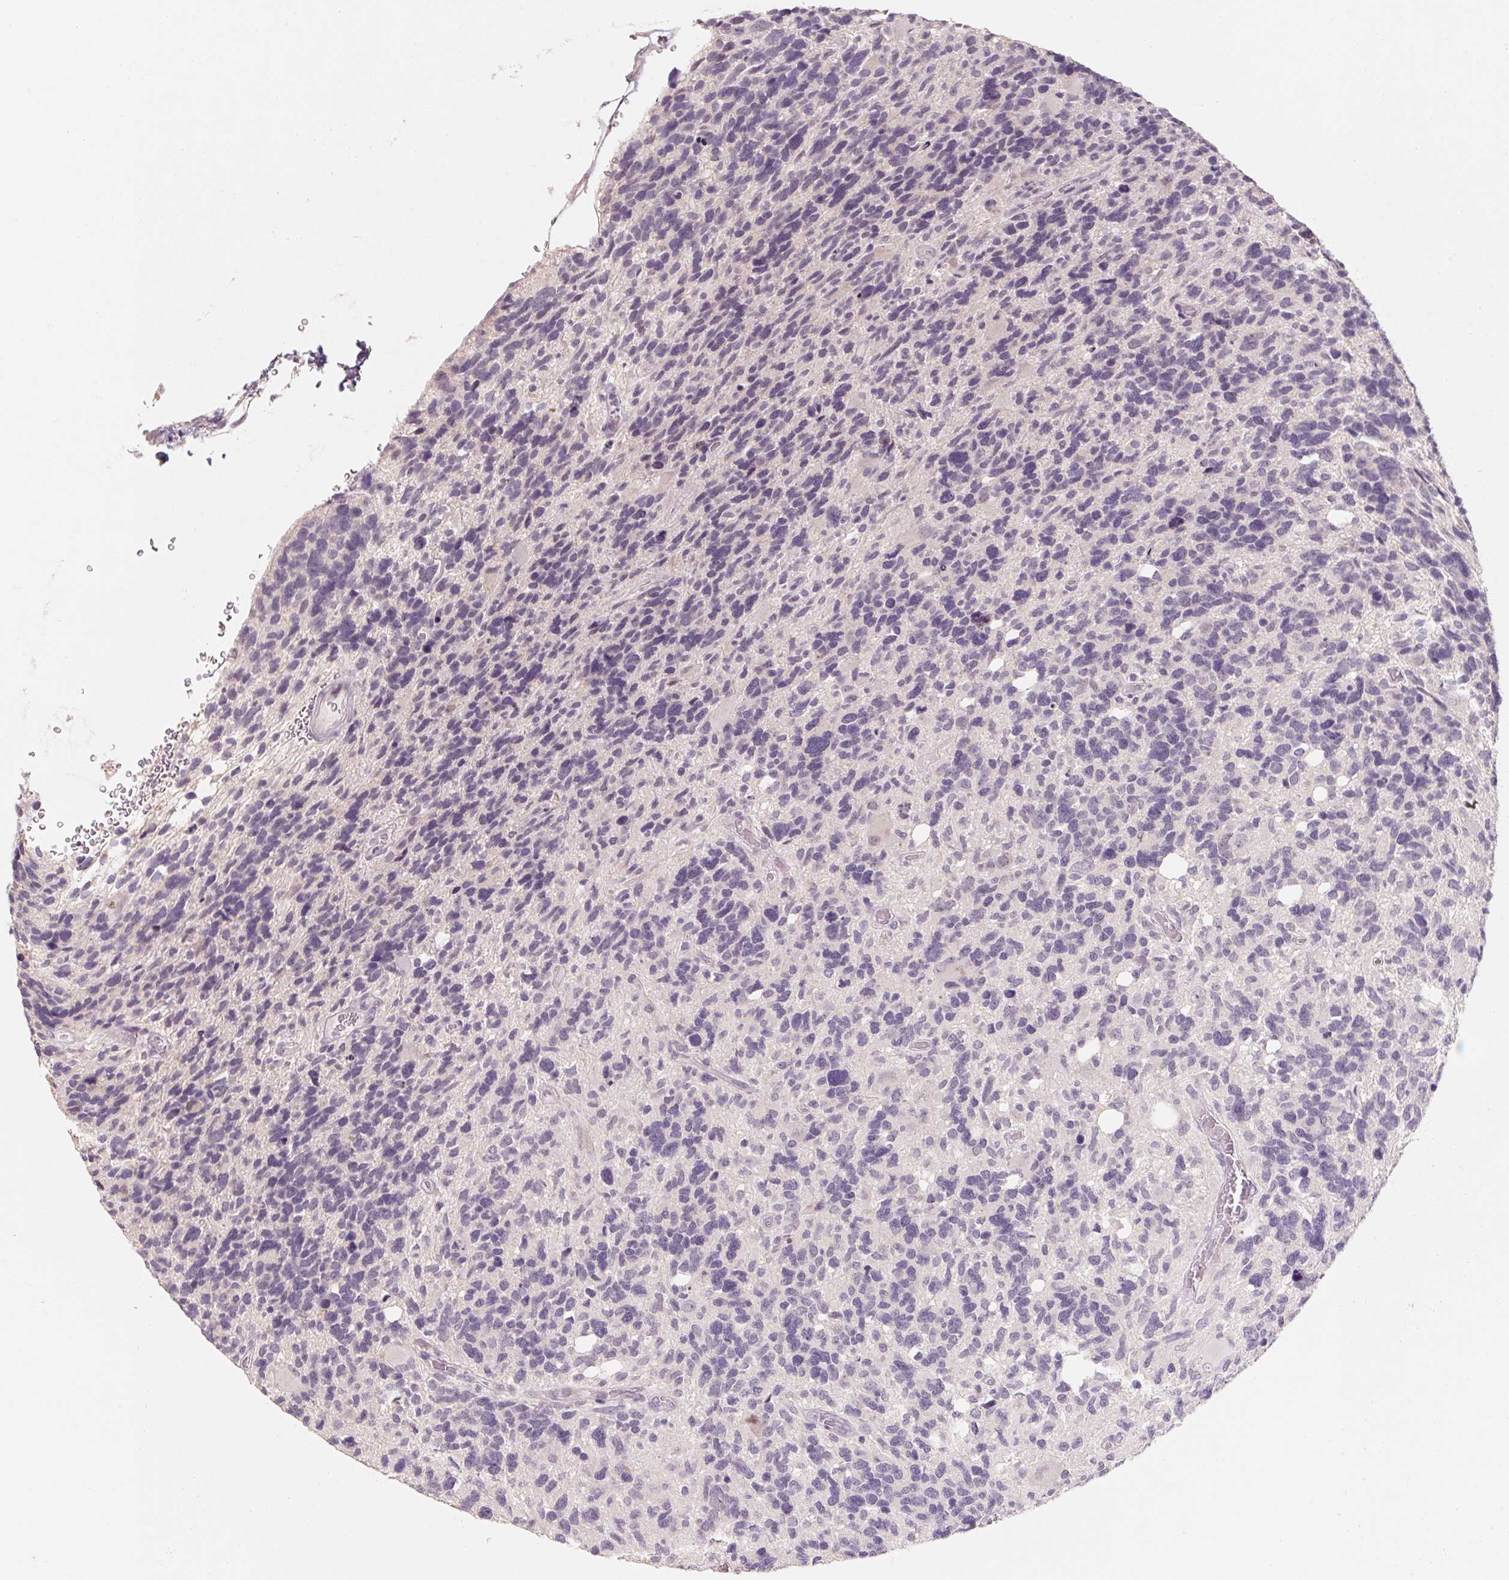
{"staining": {"intensity": "negative", "quantity": "none", "location": "none"}, "tissue": "glioma", "cell_type": "Tumor cells", "image_type": "cancer", "snomed": [{"axis": "morphology", "description": "Glioma, malignant, High grade"}, {"axis": "topography", "description": "Brain"}], "caption": "Immunohistochemistry of malignant high-grade glioma demonstrates no staining in tumor cells.", "gene": "CAPZA3", "patient": {"sex": "male", "age": 49}}